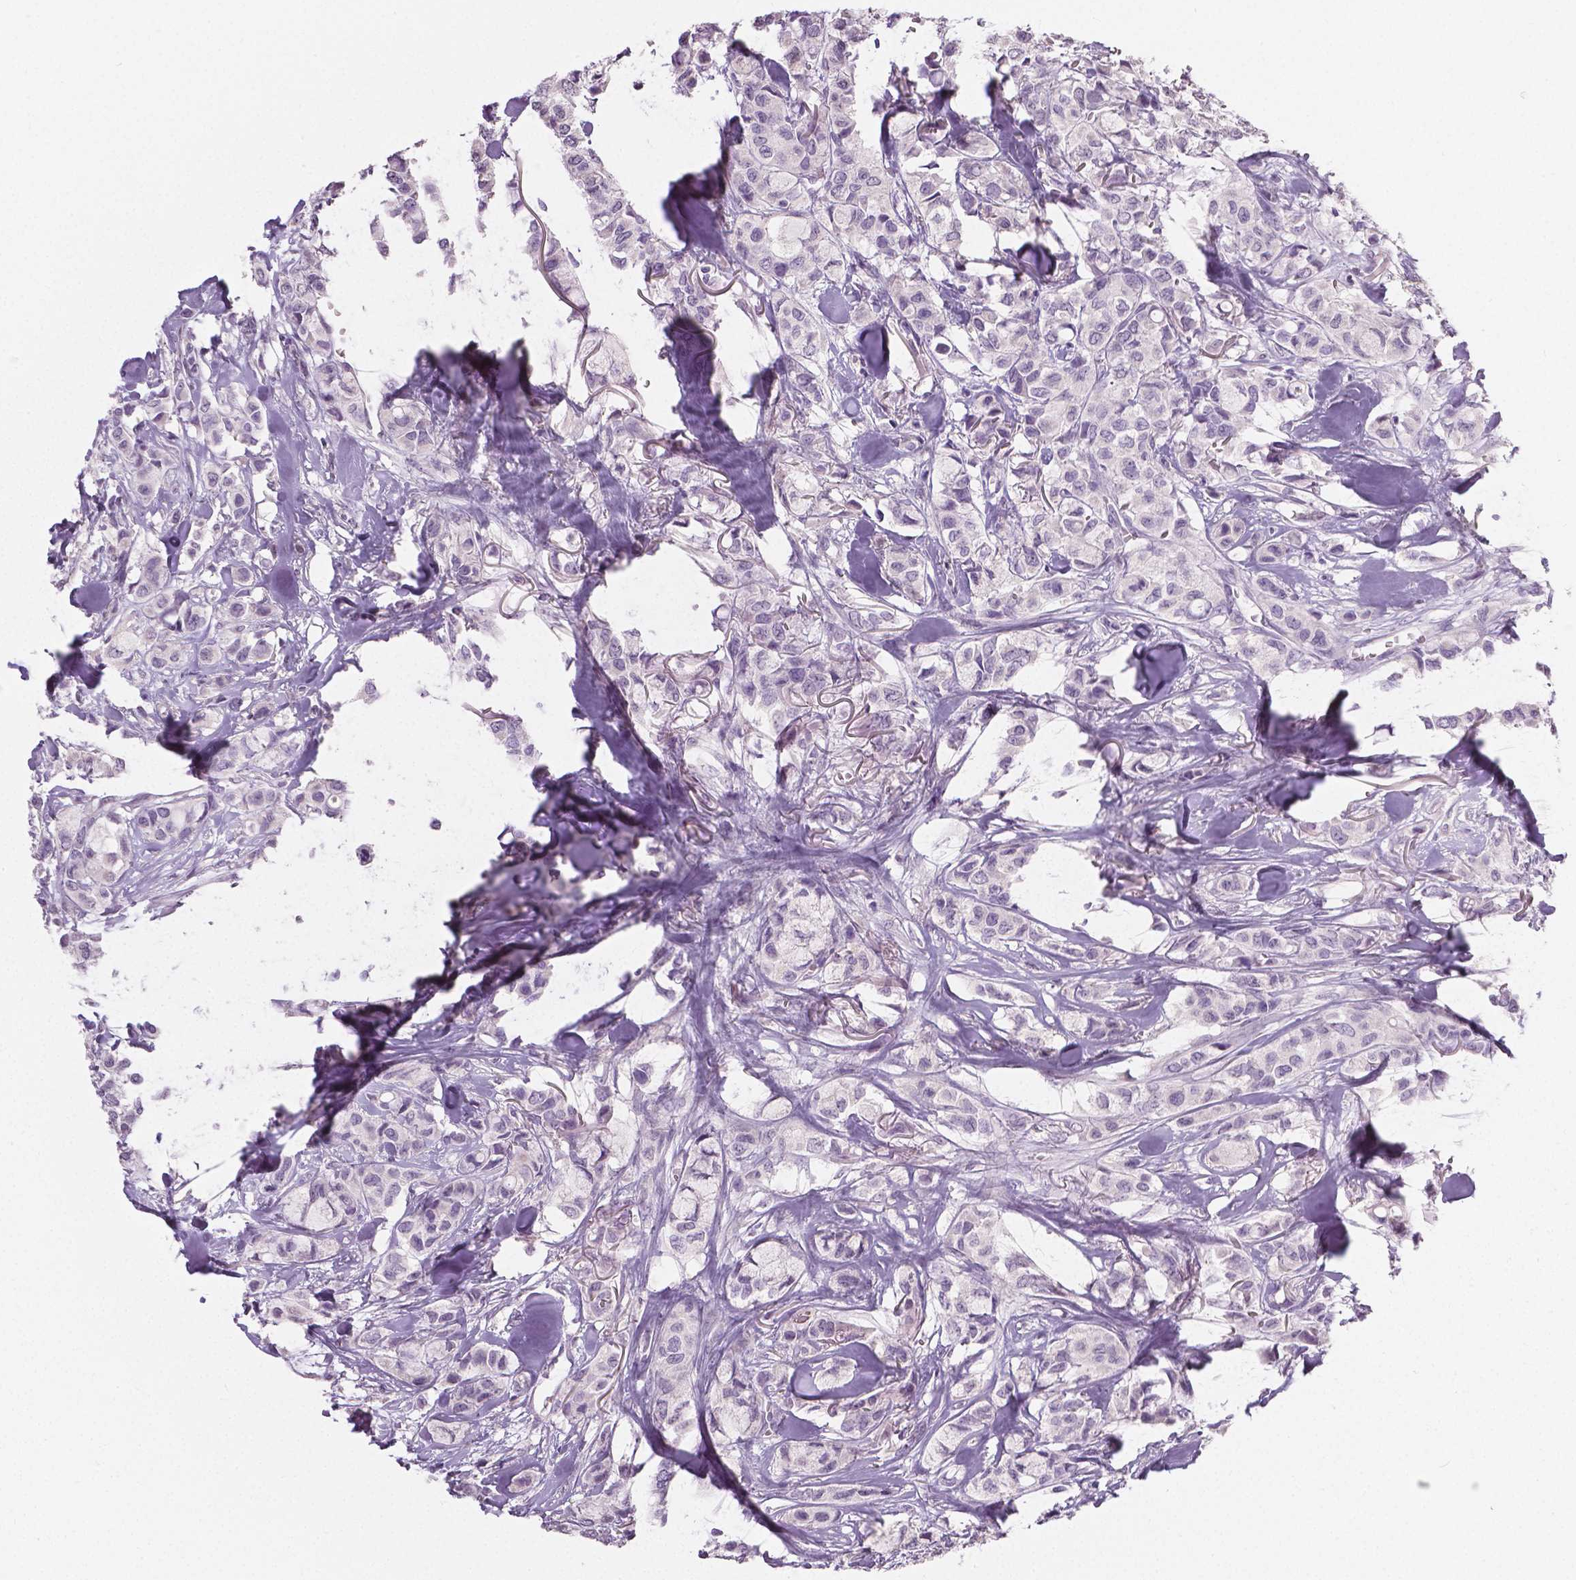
{"staining": {"intensity": "negative", "quantity": "none", "location": "none"}, "tissue": "breast cancer", "cell_type": "Tumor cells", "image_type": "cancer", "snomed": [{"axis": "morphology", "description": "Duct carcinoma"}, {"axis": "topography", "description": "Breast"}], "caption": "Immunohistochemistry of human invasive ductal carcinoma (breast) exhibits no staining in tumor cells. The staining was performed using DAB (3,3'-diaminobenzidine) to visualize the protein expression in brown, while the nuclei were stained in blue with hematoxylin (Magnification: 20x).", "gene": "NECAB1", "patient": {"sex": "female", "age": 85}}